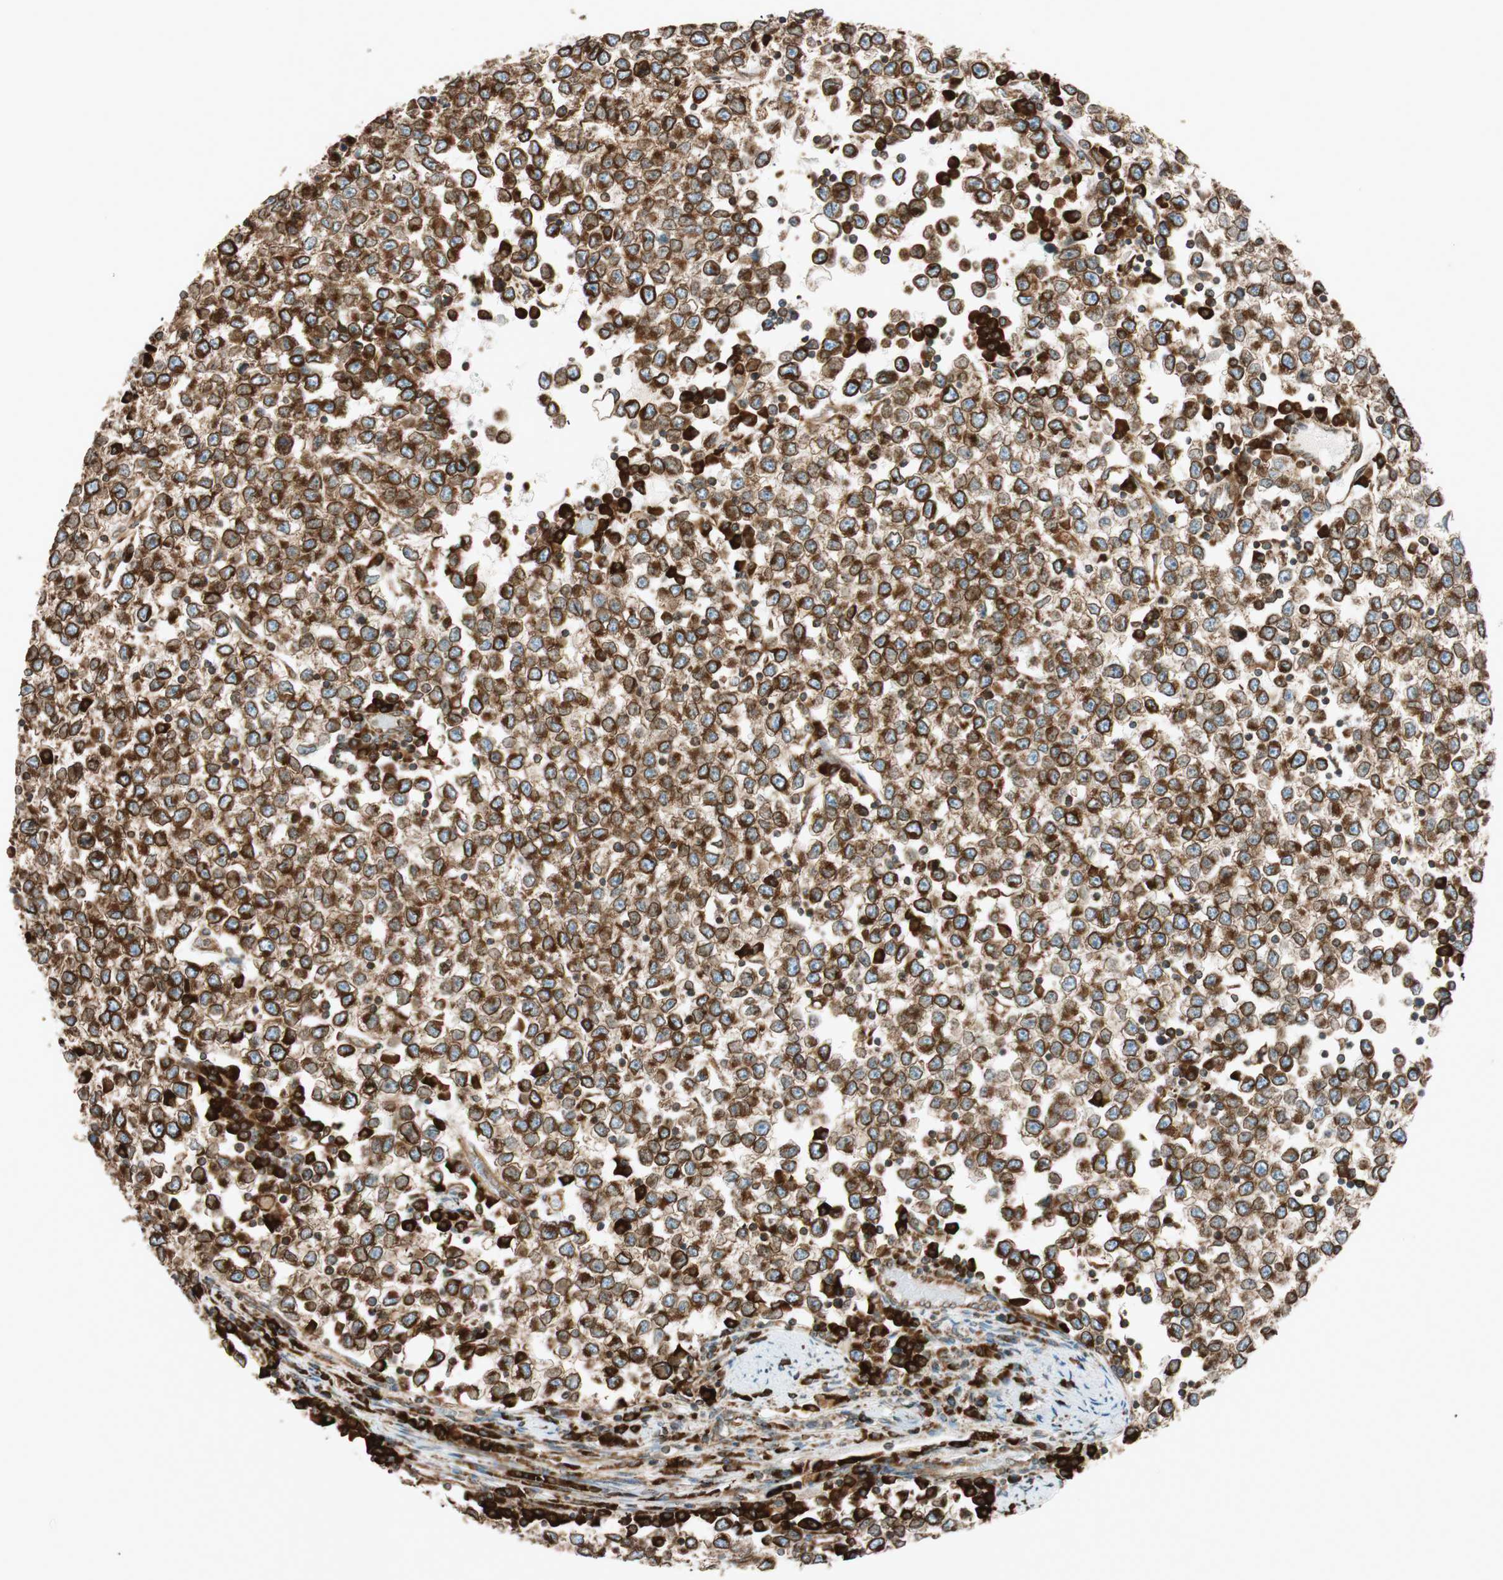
{"staining": {"intensity": "strong", "quantity": ">75%", "location": "cytoplasmic/membranous"}, "tissue": "testis cancer", "cell_type": "Tumor cells", "image_type": "cancer", "snomed": [{"axis": "morphology", "description": "Seminoma, NOS"}, {"axis": "topography", "description": "Testis"}], "caption": "Testis cancer (seminoma) stained with DAB (3,3'-diaminobenzidine) immunohistochemistry (IHC) reveals high levels of strong cytoplasmic/membranous positivity in about >75% of tumor cells. Ihc stains the protein in brown and the nuclei are stained blue.", "gene": "PRKCSH", "patient": {"sex": "male", "age": 65}}